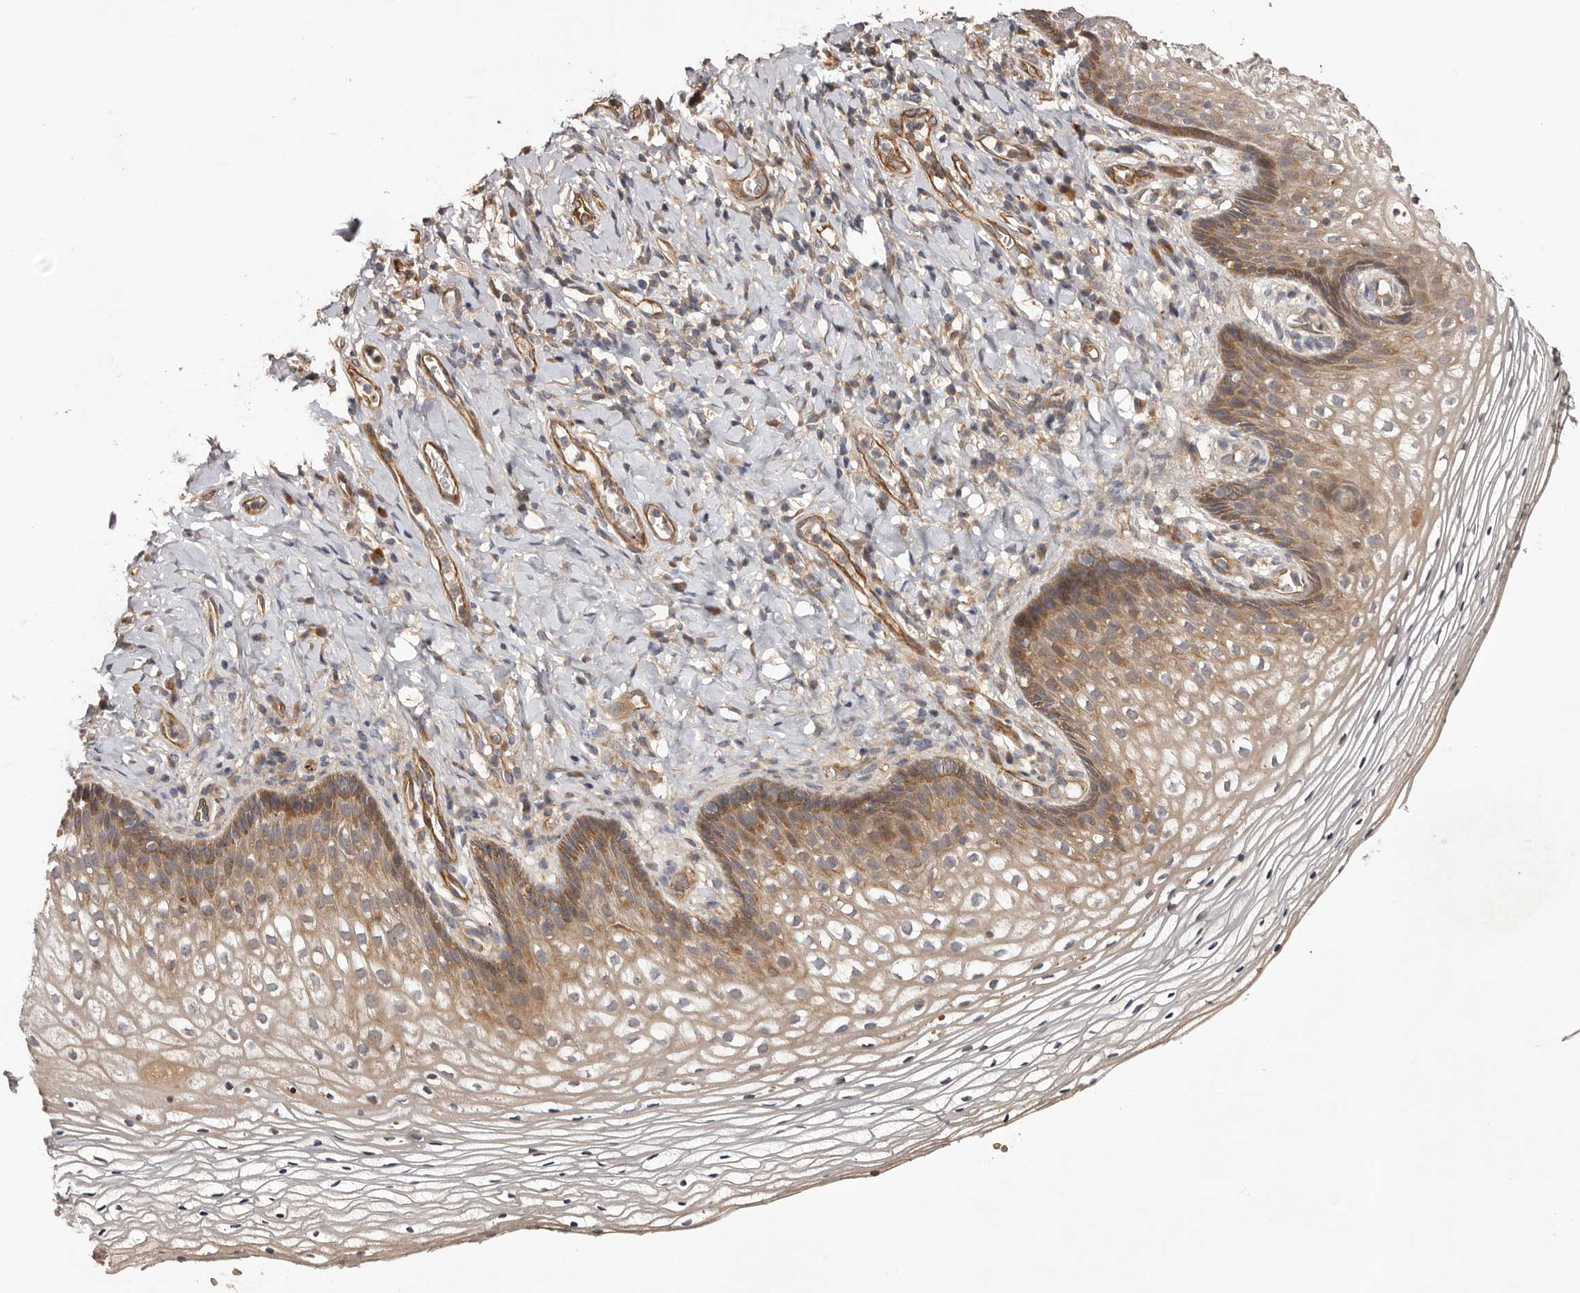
{"staining": {"intensity": "moderate", "quantity": ">75%", "location": "cytoplasmic/membranous"}, "tissue": "vagina", "cell_type": "Squamous epithelial cells", "image_type": "normal", "snomed": [{"axis": "morphology", "description": "Normal tissue, NOS"}, {"axis": "topography", "description": "Vagina"}], "caption": "Immunohistochemistry (IHC) of normal human vagina reveals medium levels of moderate cytoplasmic/membranous expression in about >75% of squamous epithelial cells.", "gene": "GTPBP1", "patient": {"sex": "female", "age": 60}}